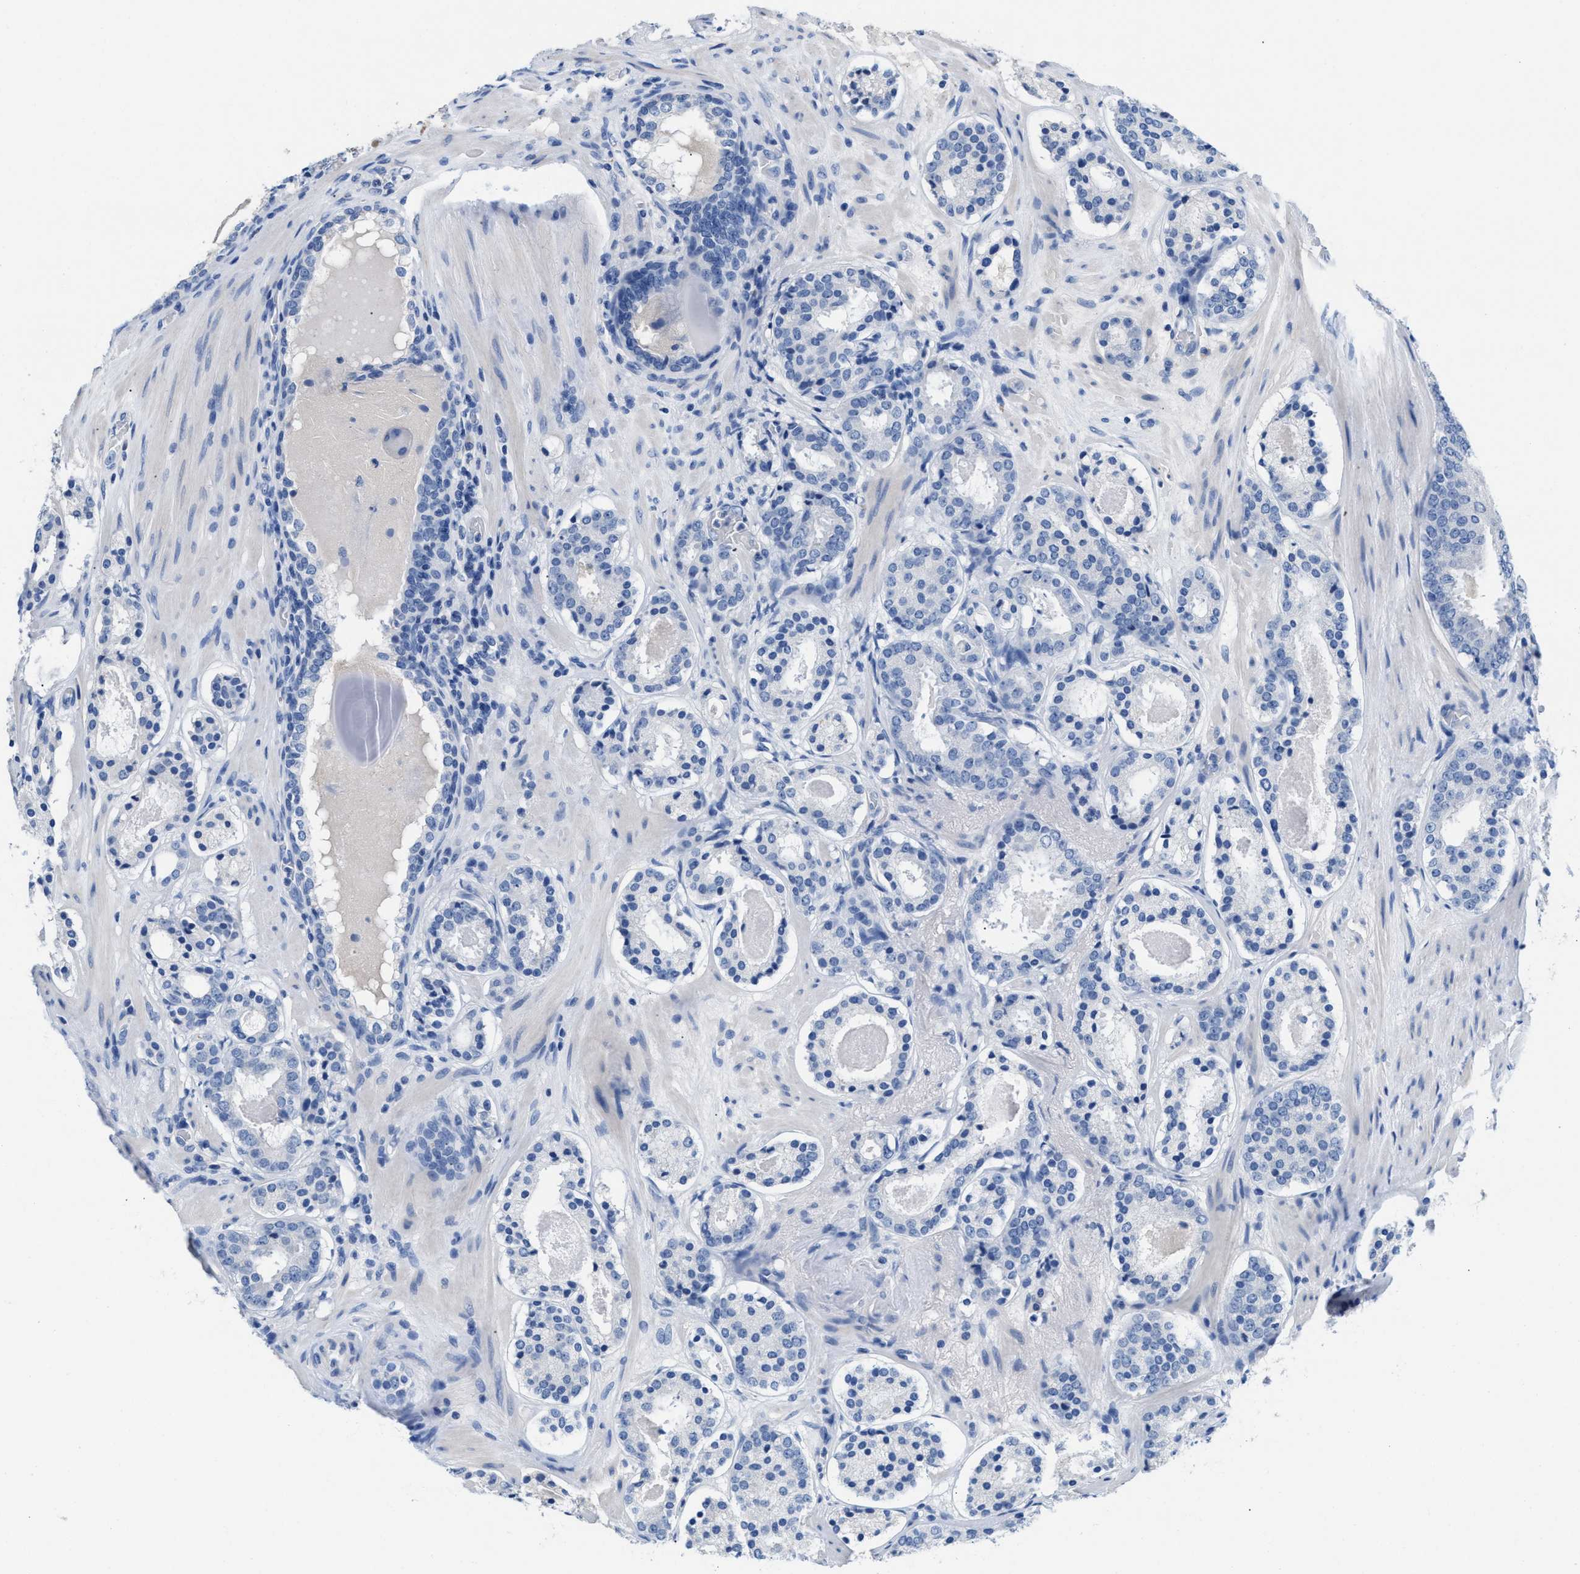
{"staining": {"intensity": "negative", "quantity": "none", "location": "none"}, "tissue": "prostate cancer", "cell_type": "Tumor cells", "image_type": "cancer", "snomed": [{"axis": "morphology", "description": "Adenocarcinoma, Low grade"}, {"axis": "topography", "description": "Prostate"}], "caption": "The histopathology image demonstrates no significant positivity in tumor cells of prostate low-grade adenocarcinoma.", "gene": "SLFN13", "patient": {"sex": "male", "age": 69}}